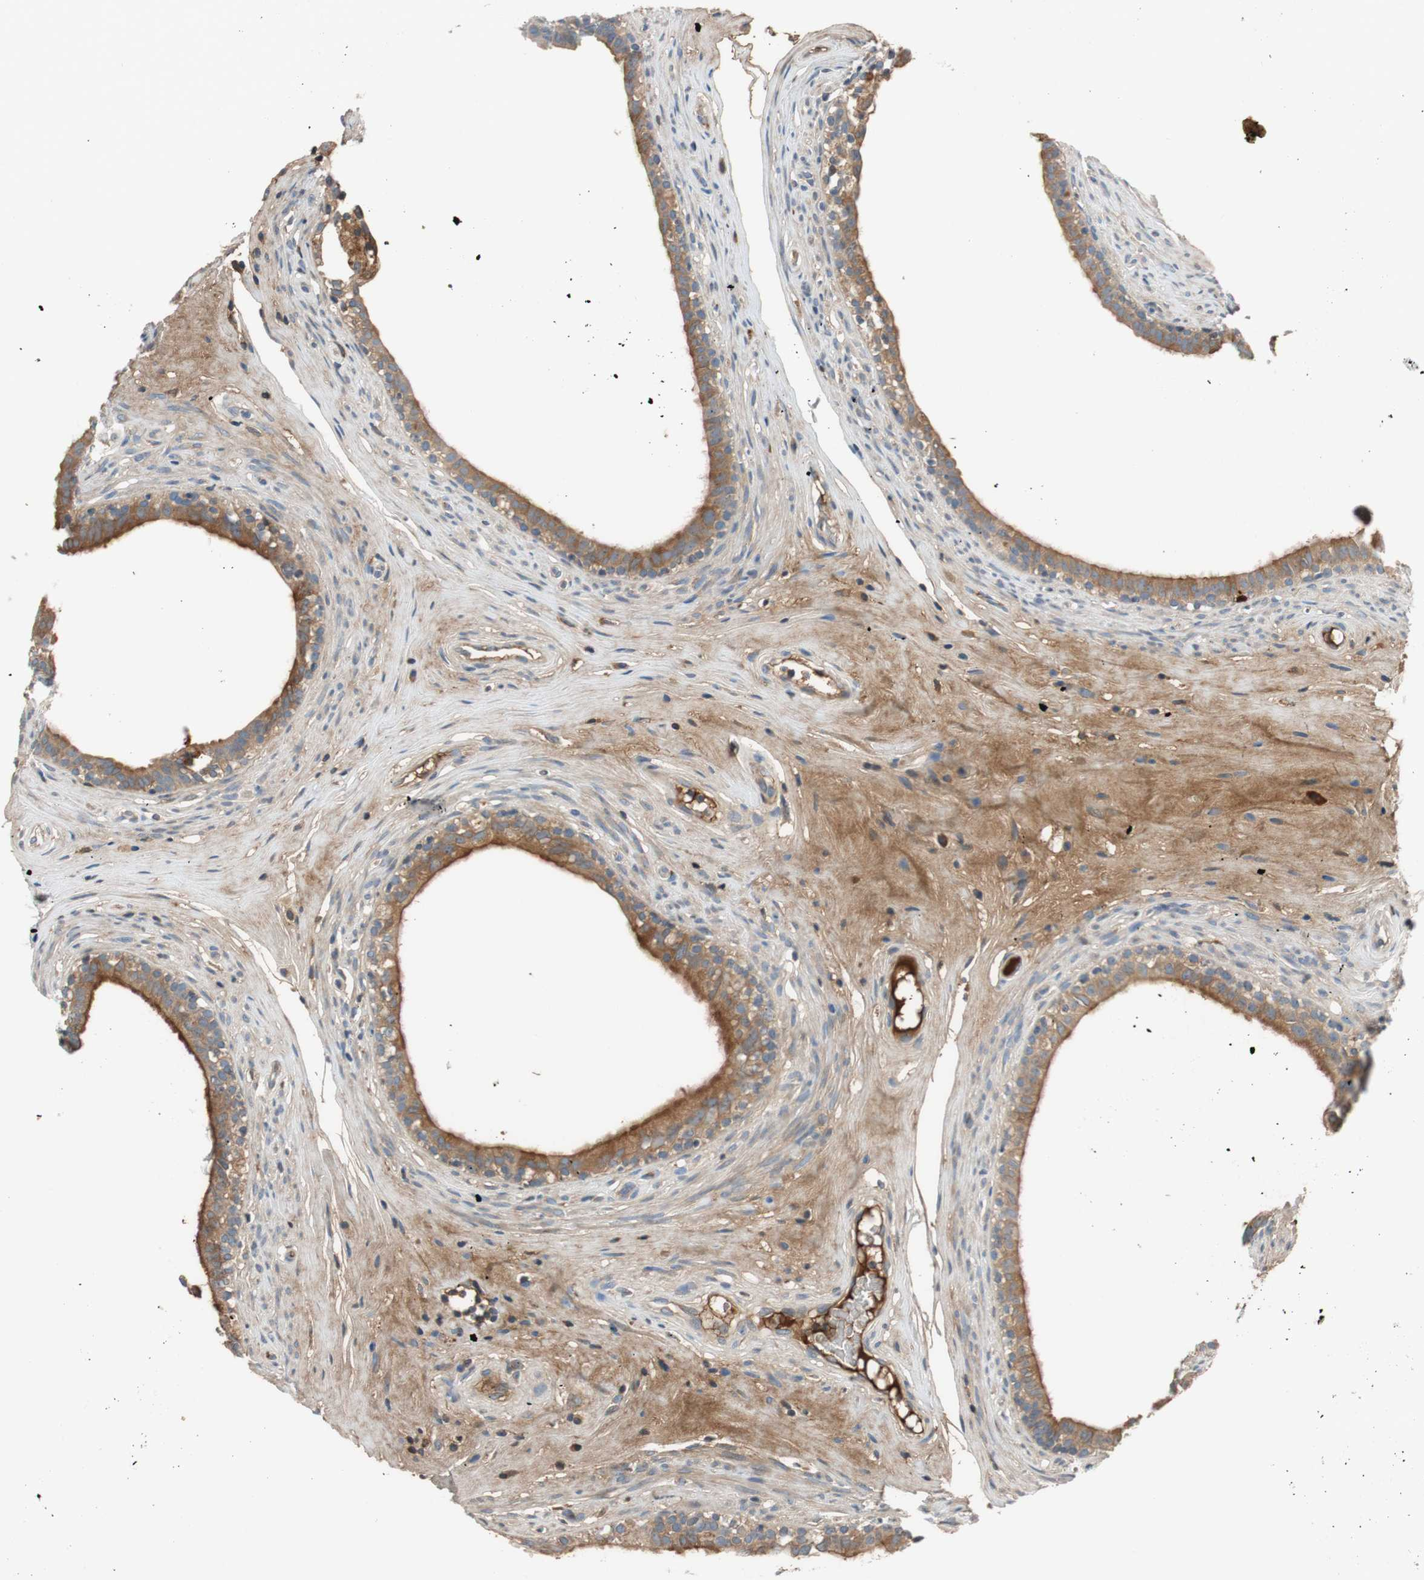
{"staining": {"intensity": "moderate", "quantity": ">75%", "location": "cytoplasmic/membranous"}, "tissue": "epididymis", "cell_type": "Glandular cells", "image_type": "normal", "snomed": [{"axis": "morphology", "description": "Normal tissue, NOS"}, {"axis": "morphology", "description": "Inflammation, NOS"}, {"axis": "topography", "description": "Epididymis"}], "caption": "Immunohistochemistry (IHC) photomicrograph of unremarkable epididymis stained for a protein (brown), which exhibits medium levels of moderate cytoplasmic/membranous positivity in about >75% of glandular cells.", "gene": "C4A", "patient": {"sex": "male", "age": 84}}